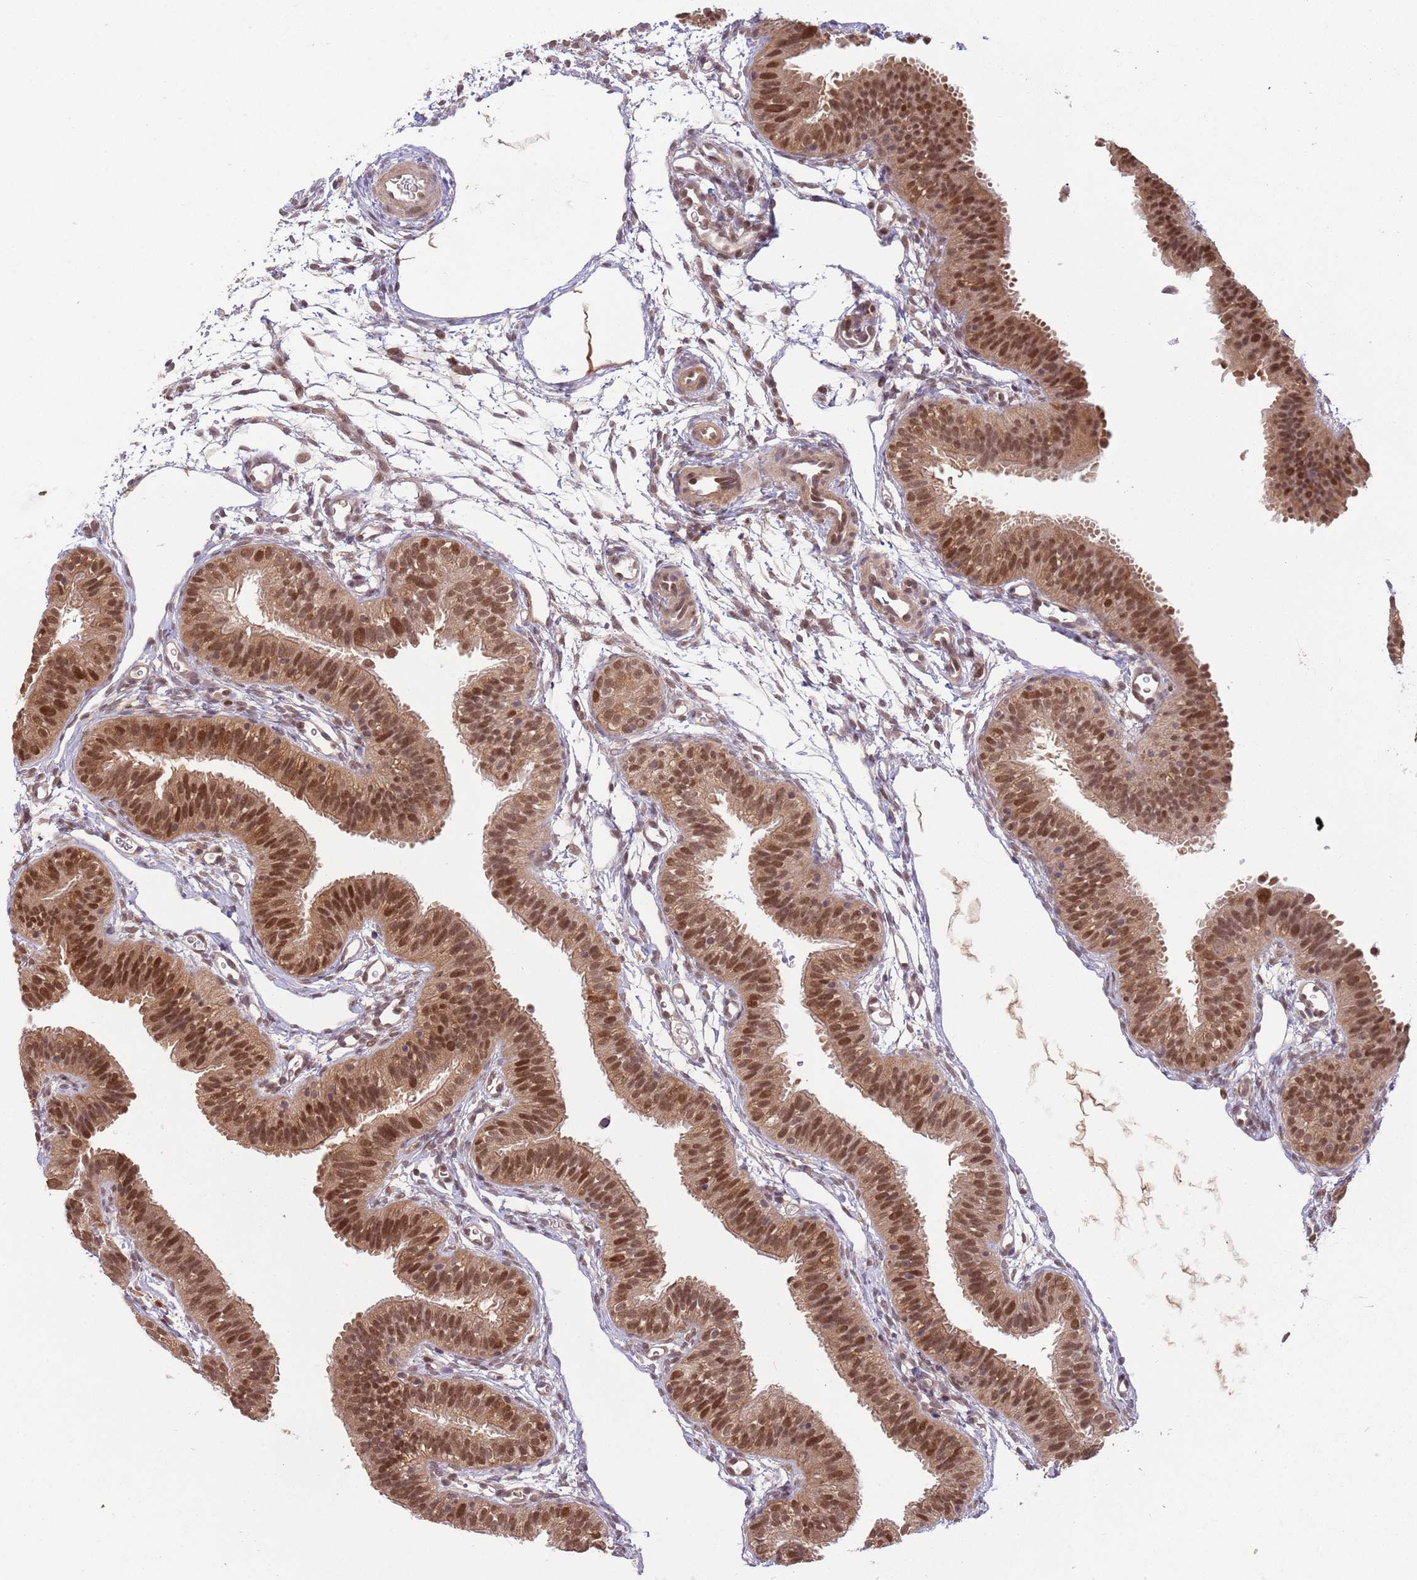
{"staining": {"intensity": "moderate", "quantity": ">75%", "location": "cytoplasmic/membranous,nuclear"}, "tissue": "fallopian tube", "cell_type": "Glandular cells", "image_type": "normal", "snomed": [{"axis": "morphology", "description": "Normal tissue, NOS"}, {"axis": "topography", "description": "Fallopian tube"}], "caption": "Brown immunohistochemical staining in benign fallopian tube exhibits moderate cytoplasmic/membranous,nuclear staining in approximately >75% of glandular cells.", "gene": "SALL1", "patient": {"sex": "female", "age": 35}}